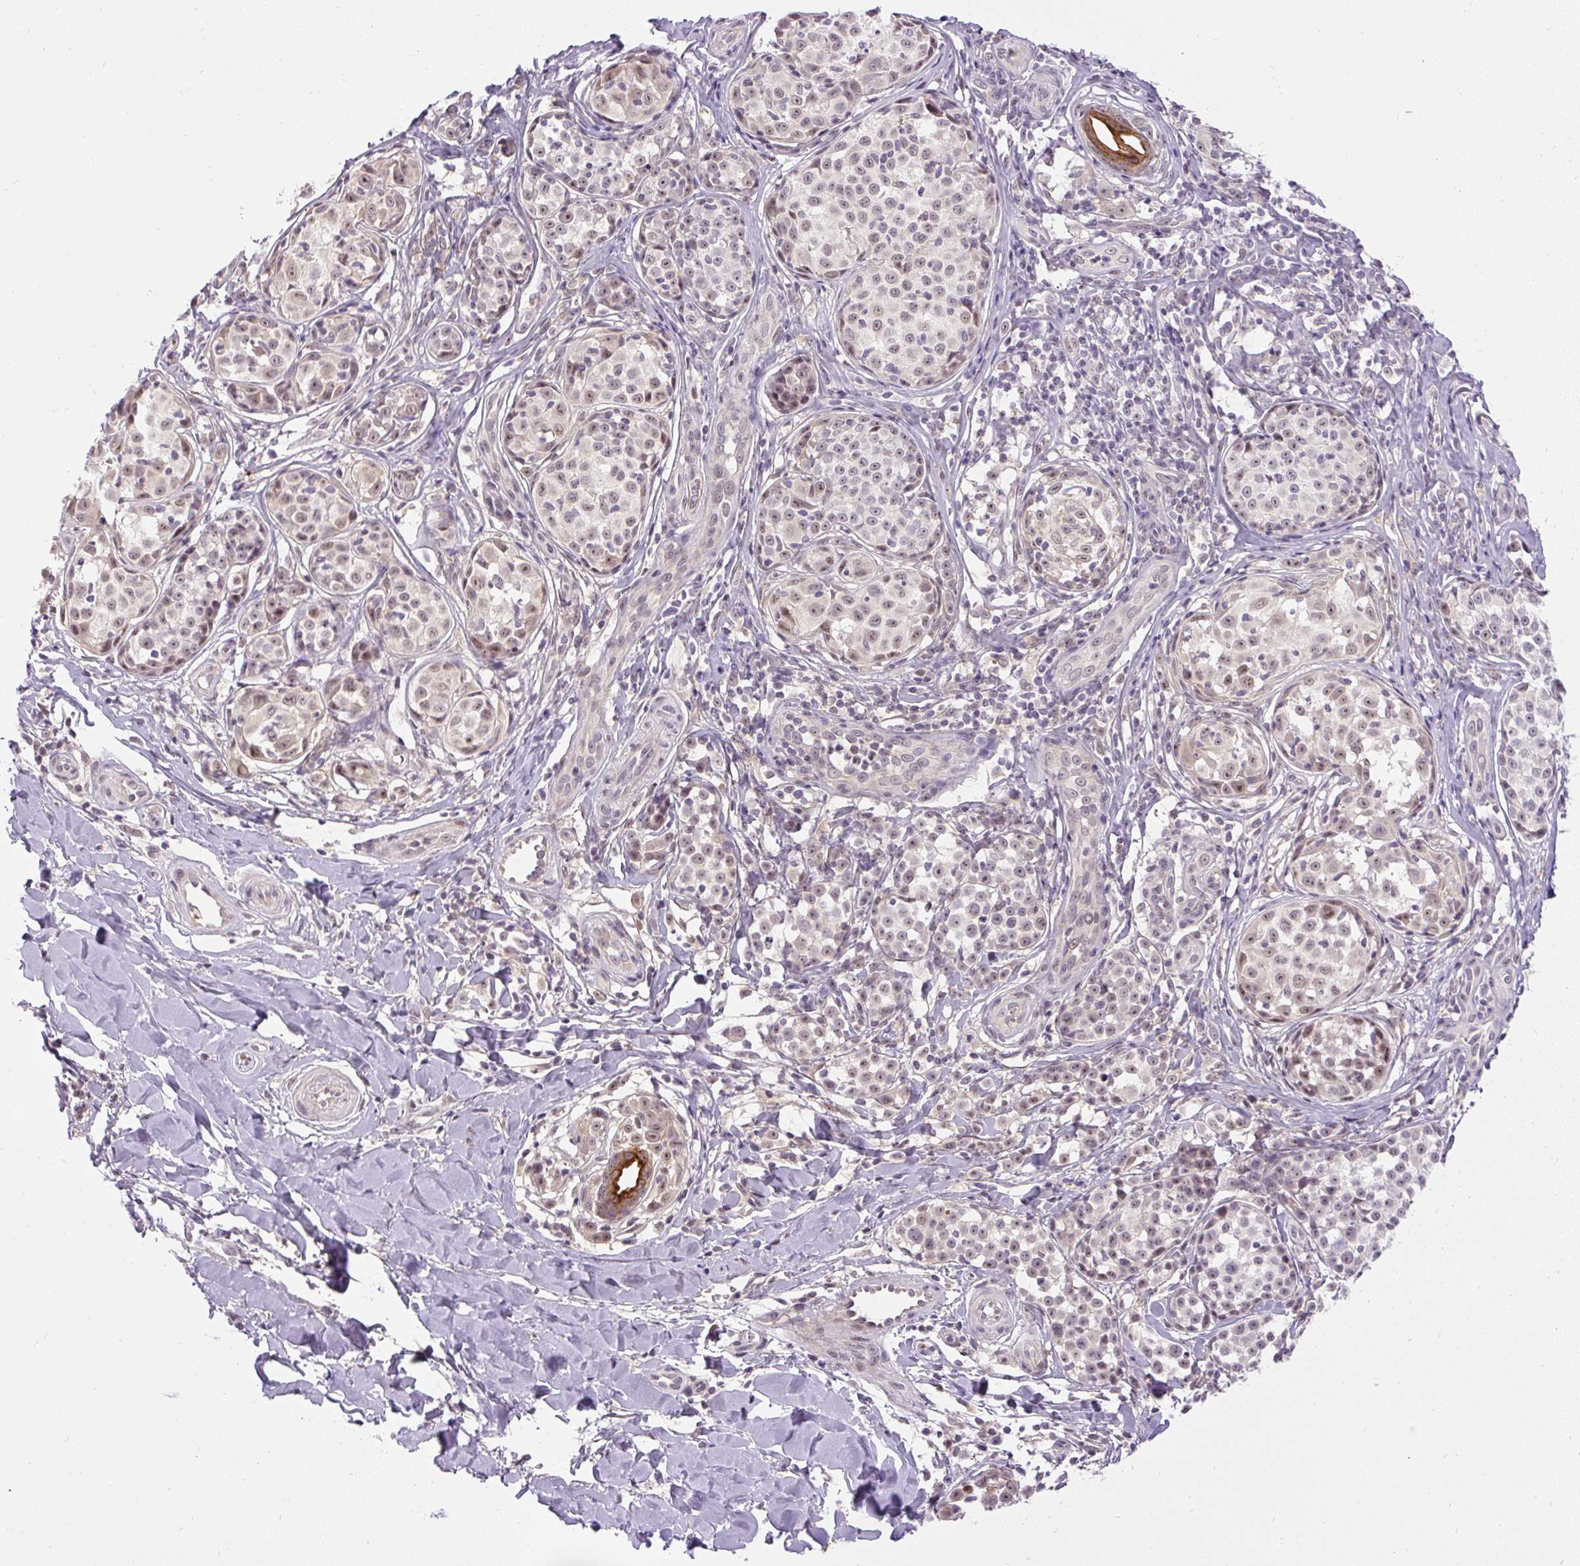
{"staining": {"intensity": "weak", "quantity": ">75%", "location": "nuclear"}, "tissue": "melanoma", "cell_type": "Tumor cells", "image_type": "cancer", "snomed": [{"axis": "morphology", "description": "Malignant melanoma, NOS"}, {"axis": "topography", "description": "Skin"}], "caption": "Immunohistochemistry (IHC) micrograph of human melanoma stained for a protein (brown), which exhibits low levels of weak nuclear expression in about >75% of tumor cells.", "gene": "FAM117B", "patient": {"sex": "female", "age": 35}}